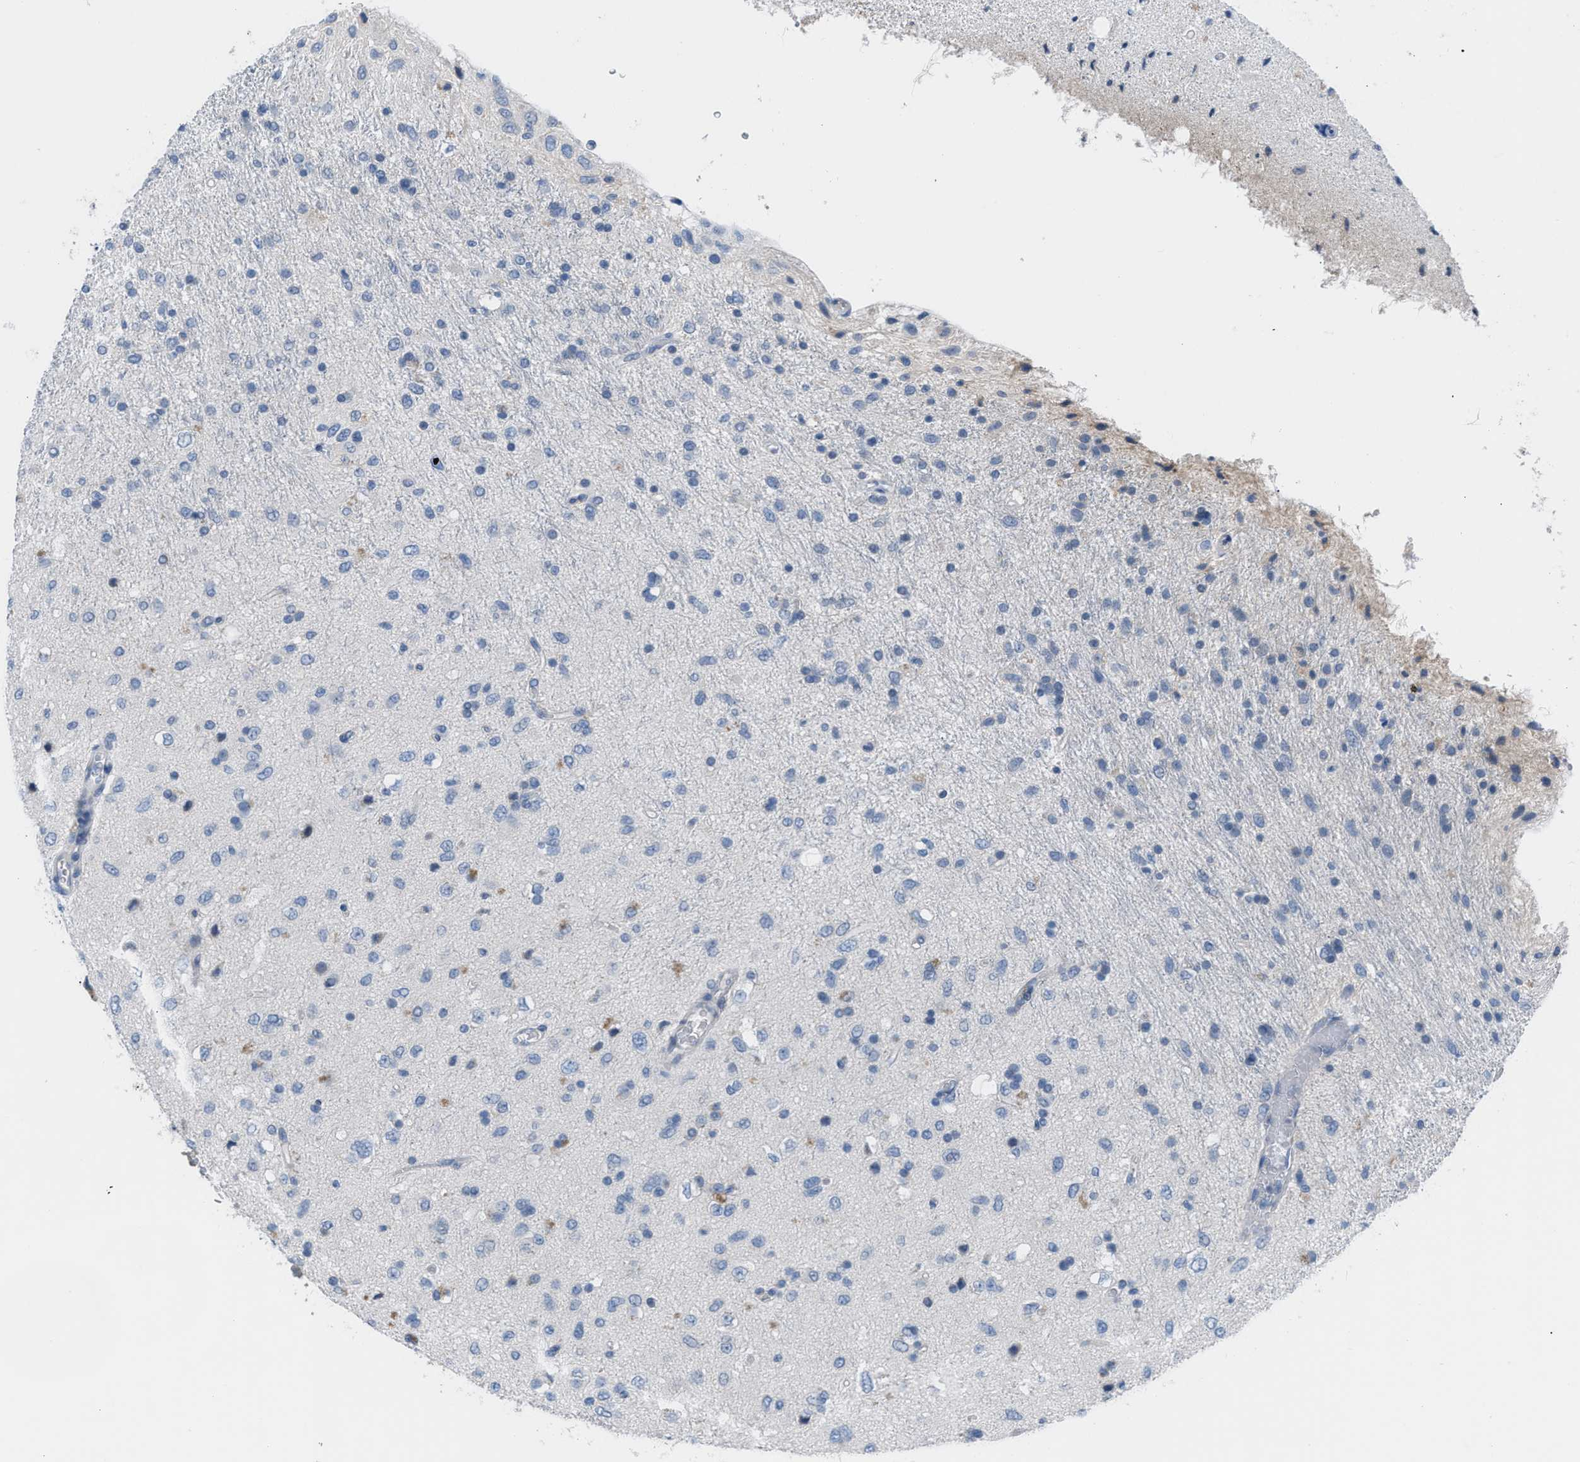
{"staining": {"intensity": "negative", "quantity": "none", "location": "none"}, "tissue": "glioma", "cell_type": "Tumor cells", "image_type": "cancer", "snomed": [{"axis": "morphology", "description": "Glioma, malignant, Low grade"}, {"axis": "topography", "description": "Brain"}], "caption": "Immunohistochemistry histopathology image of human glioma stained for a protein (brown), which exhibits no positivity in tumor cells. The staining was performed using DAB (3,3'-diaminobenzidine) to visualize the protein expression in brown, while the nuclei were stained in blue with hematoxylin (Magnification: 20x).", "gene": "HPX", "patient": {"sex": "male", "age": 77}}